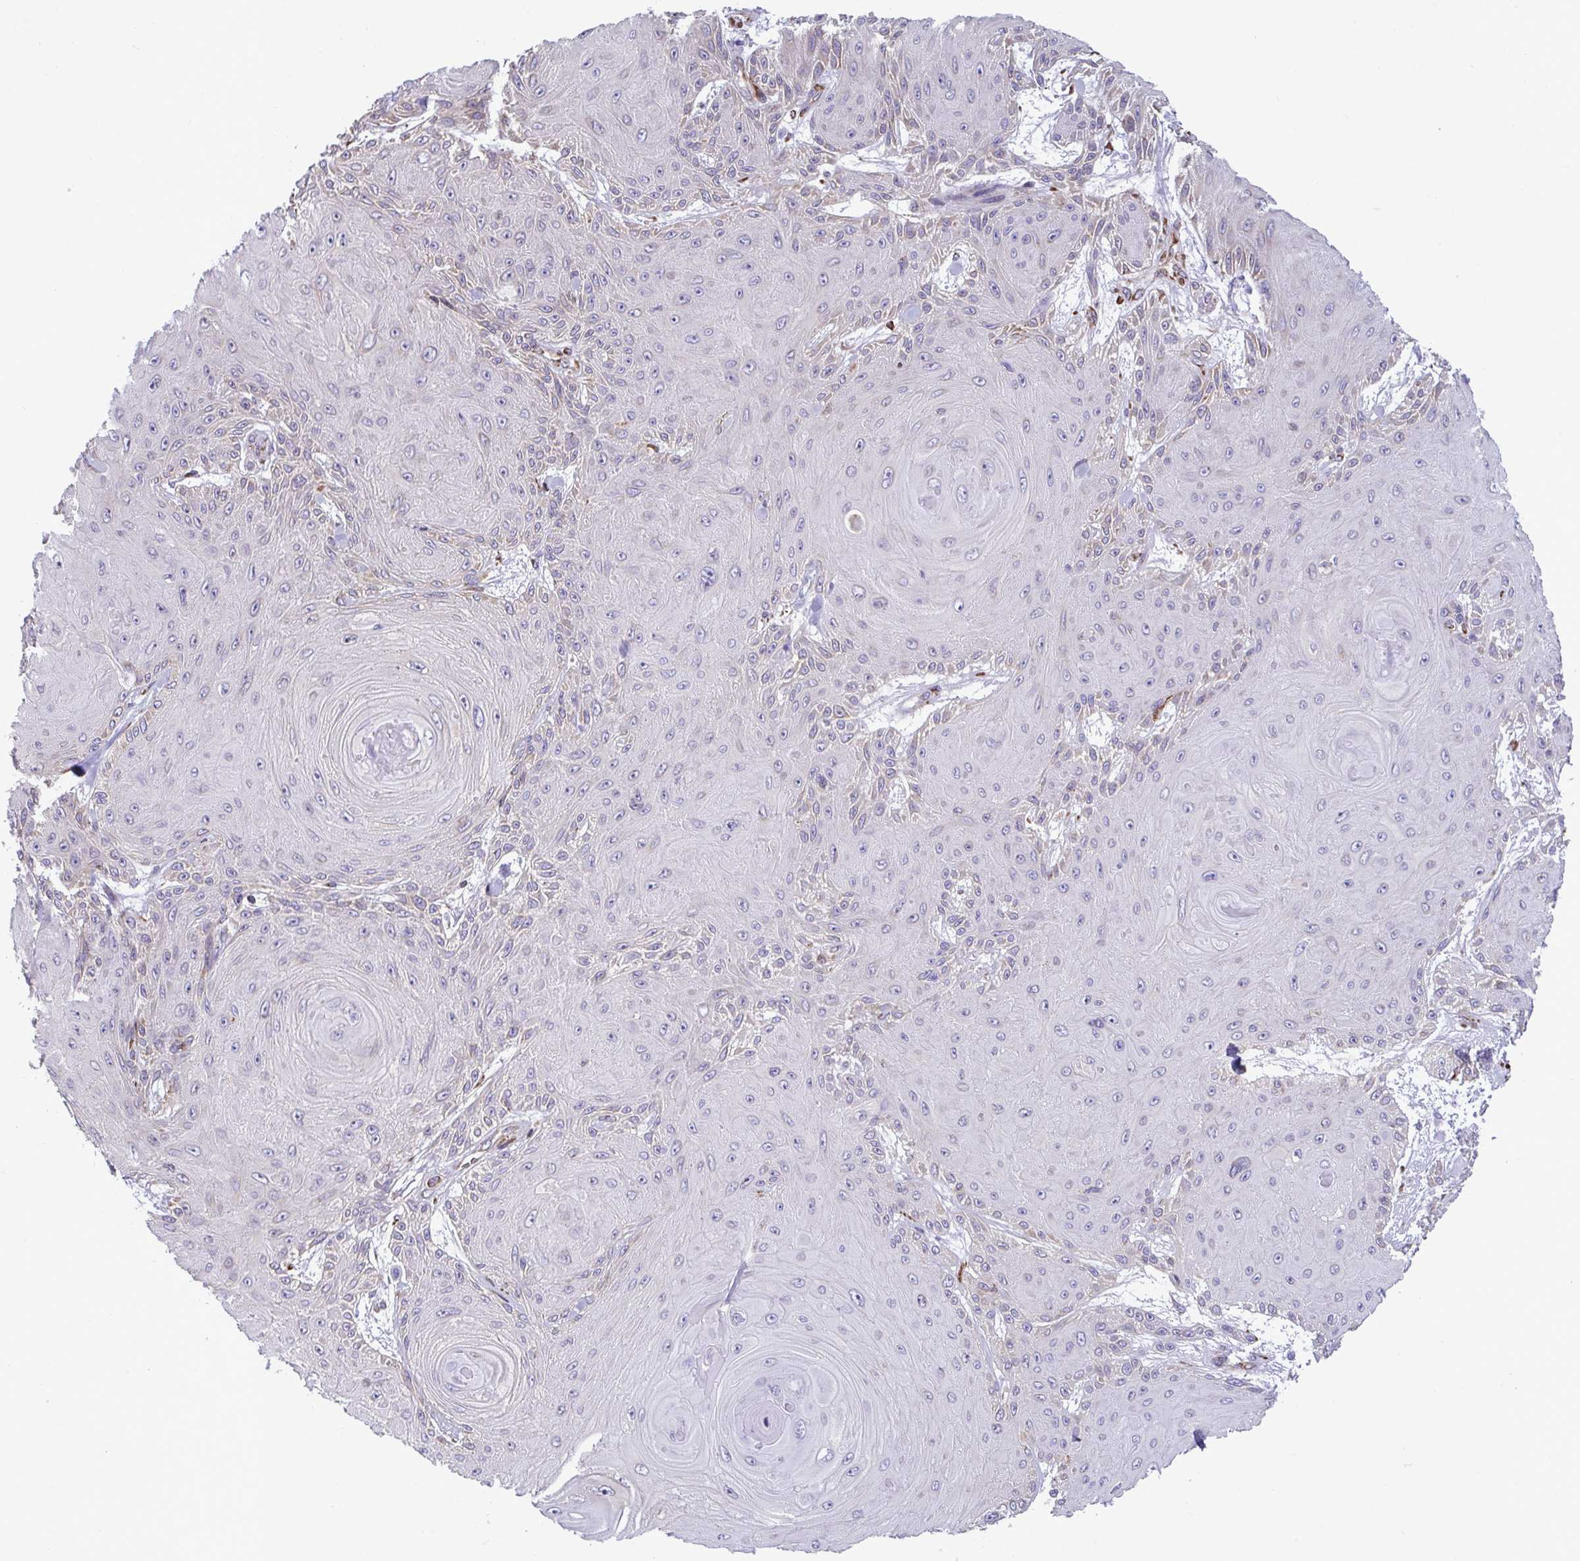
{"staining": {"intensity": "weak", "quantity": "<25%", "location": "cytoplasmic/membranous"}, "tissue": "skin cancer", "cell_type": "Tumor cells", "image_type": "cancer", "snomed": [{"axis": "morphology", "description": "Squamous cell carcinoma, NOS"}, {"axis": "topography", "description": "Skin"}], "caption": "IHC of human squamous cell carcinoma (skin) exhibits no expression in tumor cells.", "gene": "ASPH", "patient": {"sex": "male", "age": 88}}